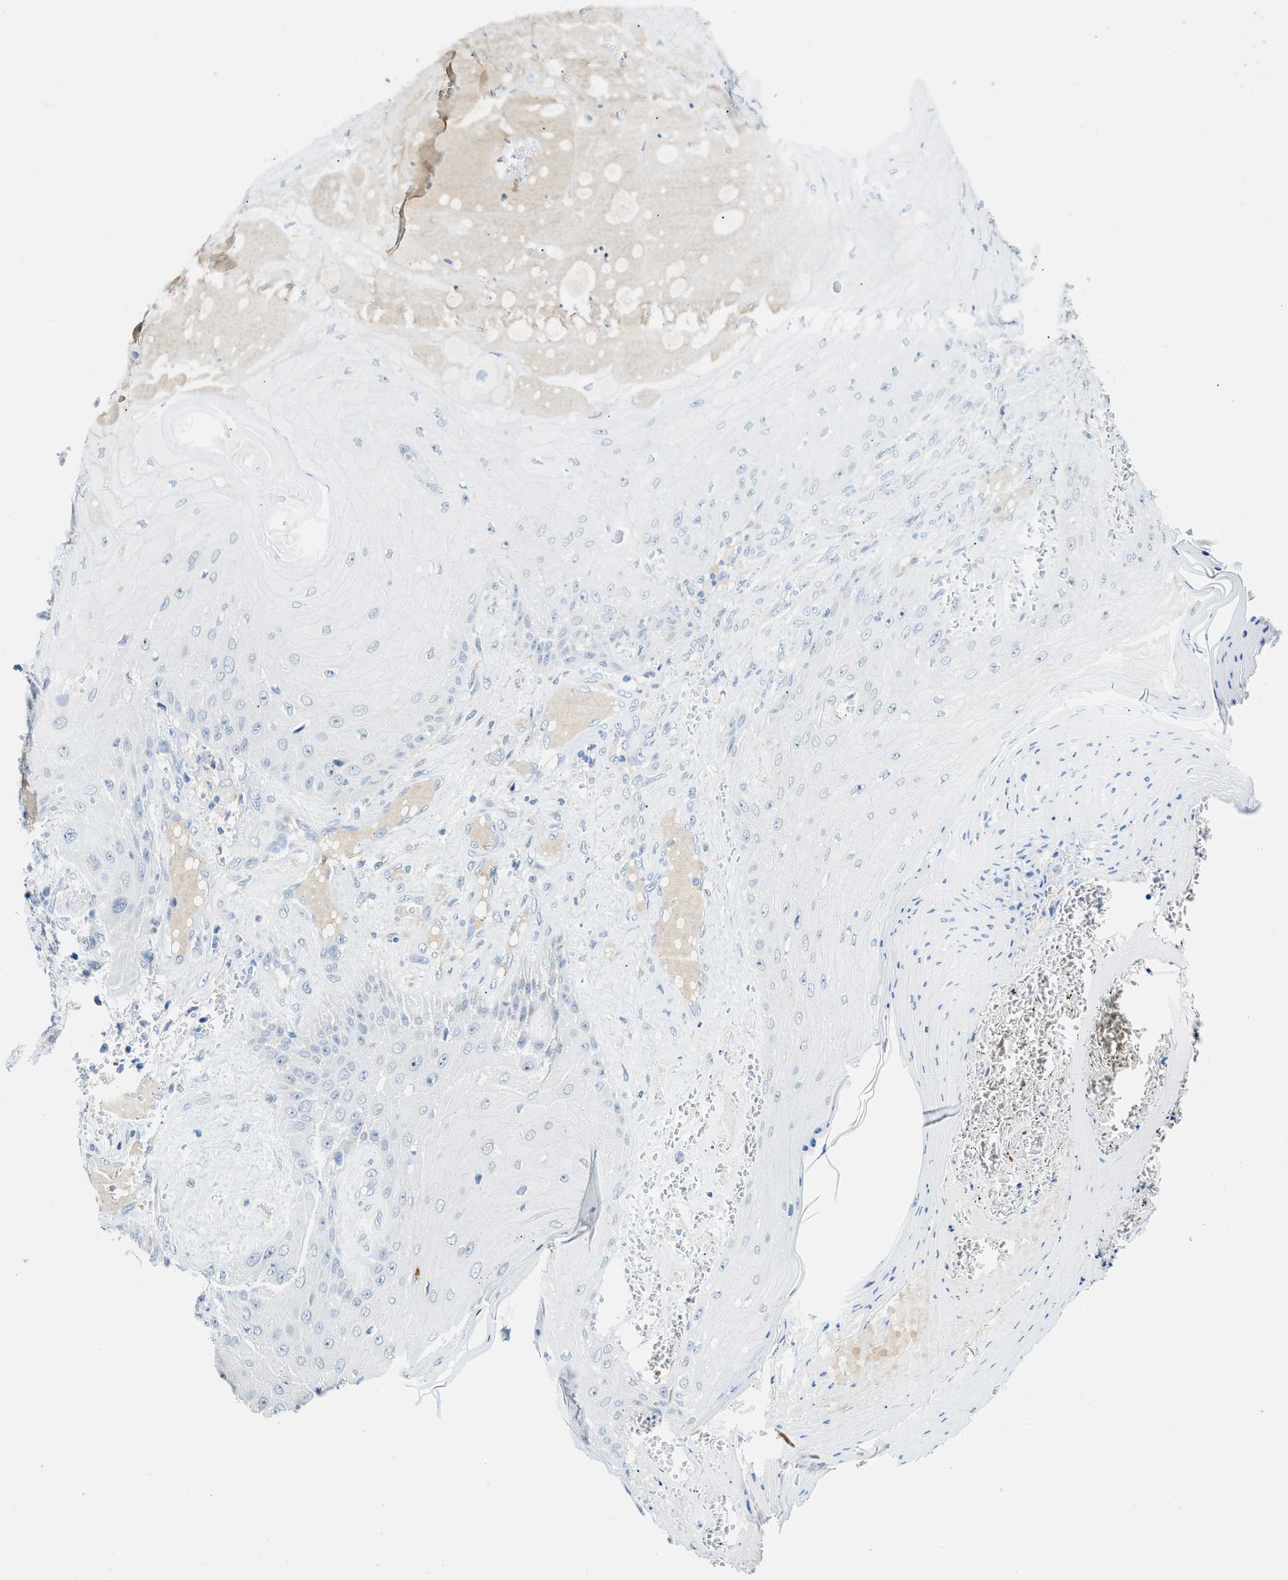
{"staining": {"intensity": "negative", "quantity": "none", "location": "none"}, "tissue": "skin cancer", "cell_type": "Tumor cells", "image_type": "cancer", "snomed": [{"axis": "morphology", "description": "Squamous cell carcinoma, NOS"}, {"axis": "topography", "description": "Skin"}], "caption": "Squamous cell carcinoma (skin) was stained to show a protein in brown. There is no significant expression in tumor cells.", "gene": "TSPAN3", "patient": {"sex": "male", "age": 74}}